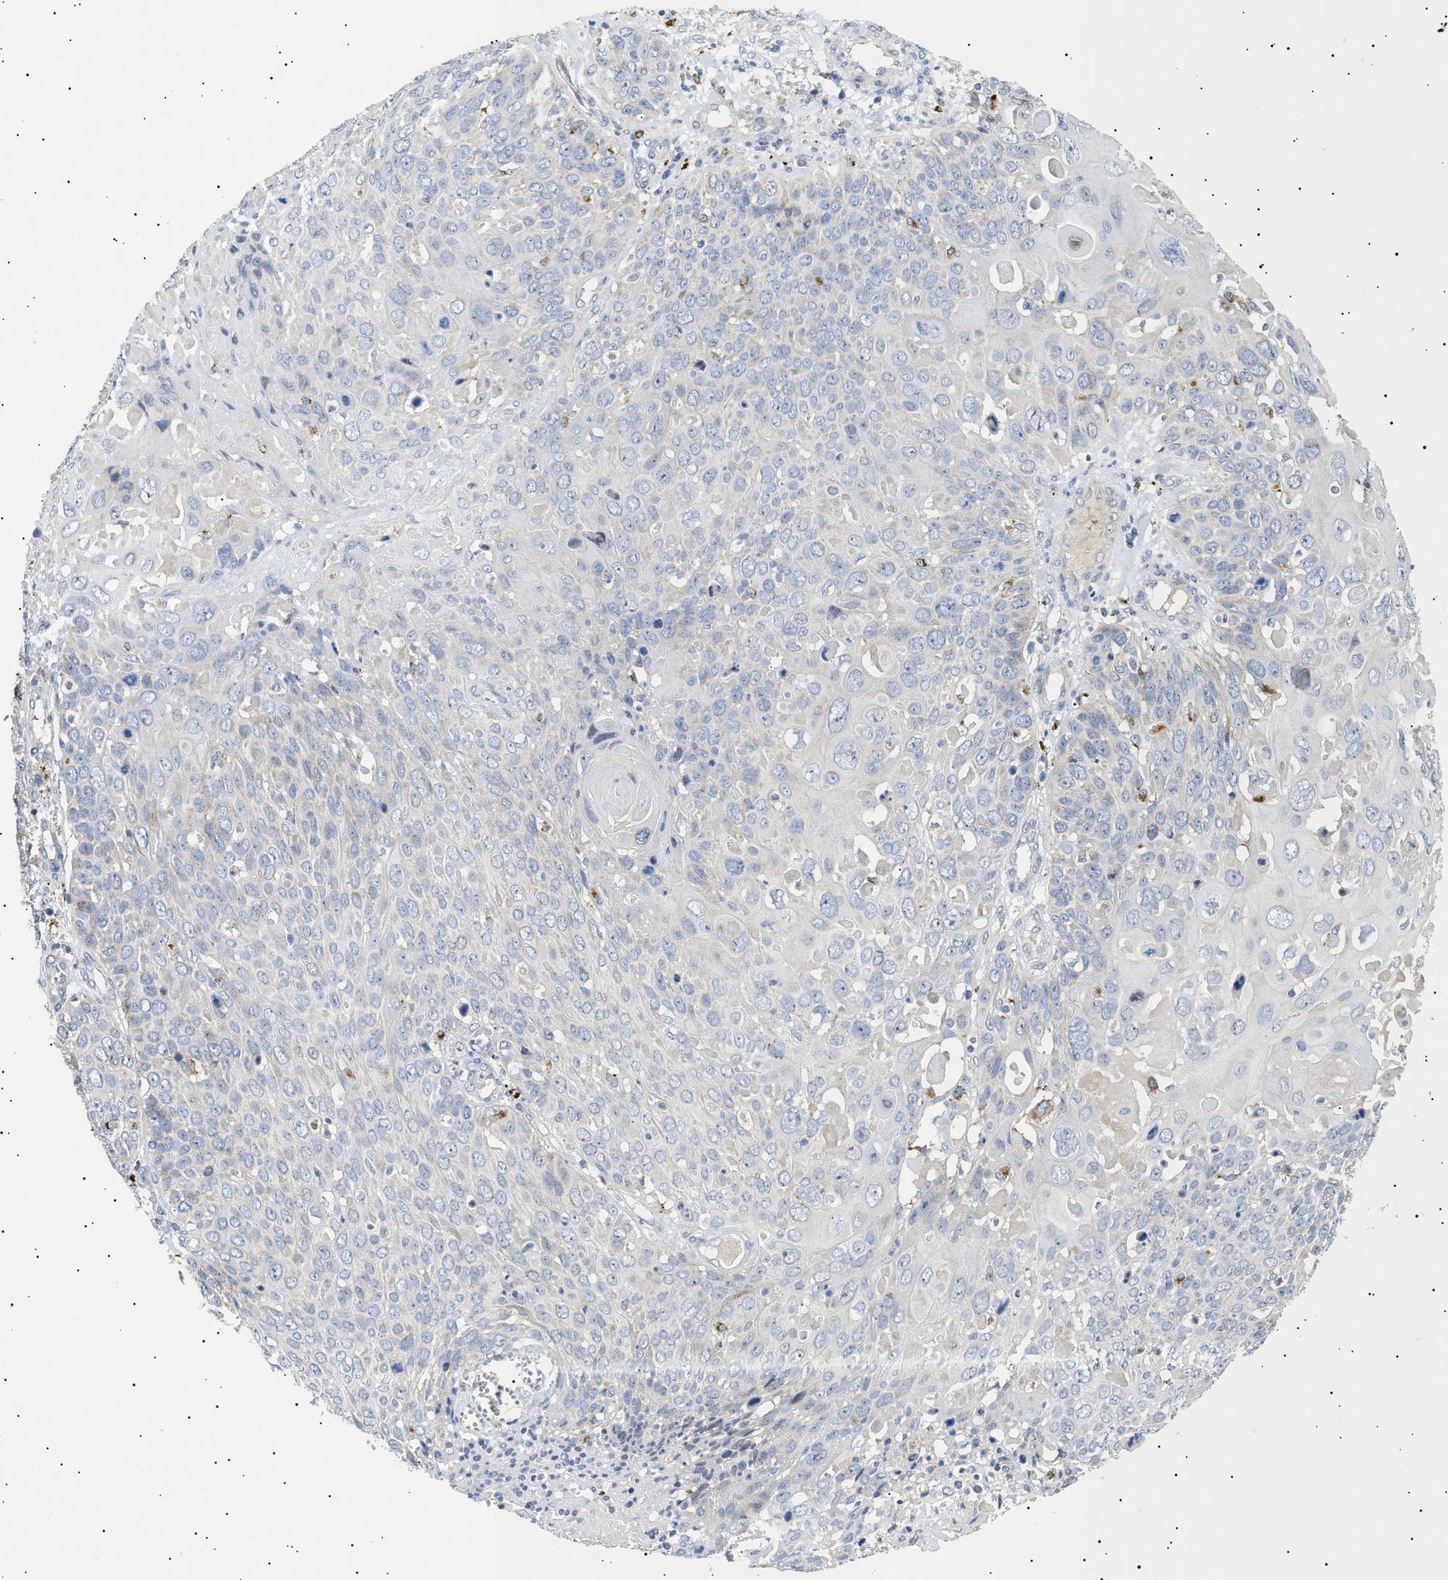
{"staining": {"intensity": "negative", "quantity": "none", "location": "none"}, "tissue": "cervical cancer", "cell_type": "Tumor cells", "image_type": "cancer", "snomed": [{"axis": "morphology", "description": "Squamous cell carcinoma, NOS"}, {"axis": "topography", "description": "Cervix"}], "caption": "Tumor cells are negative for brown protein staining in squamous cell carcinoma (cervical). The staining was performed using DAB to visualize the protein expression in brown, while the nuclei were stained in blue with hematoxylin (Magnification: 20x).", "gene": "SIRT5", "patient": {"sex": "female", "age": 74}}